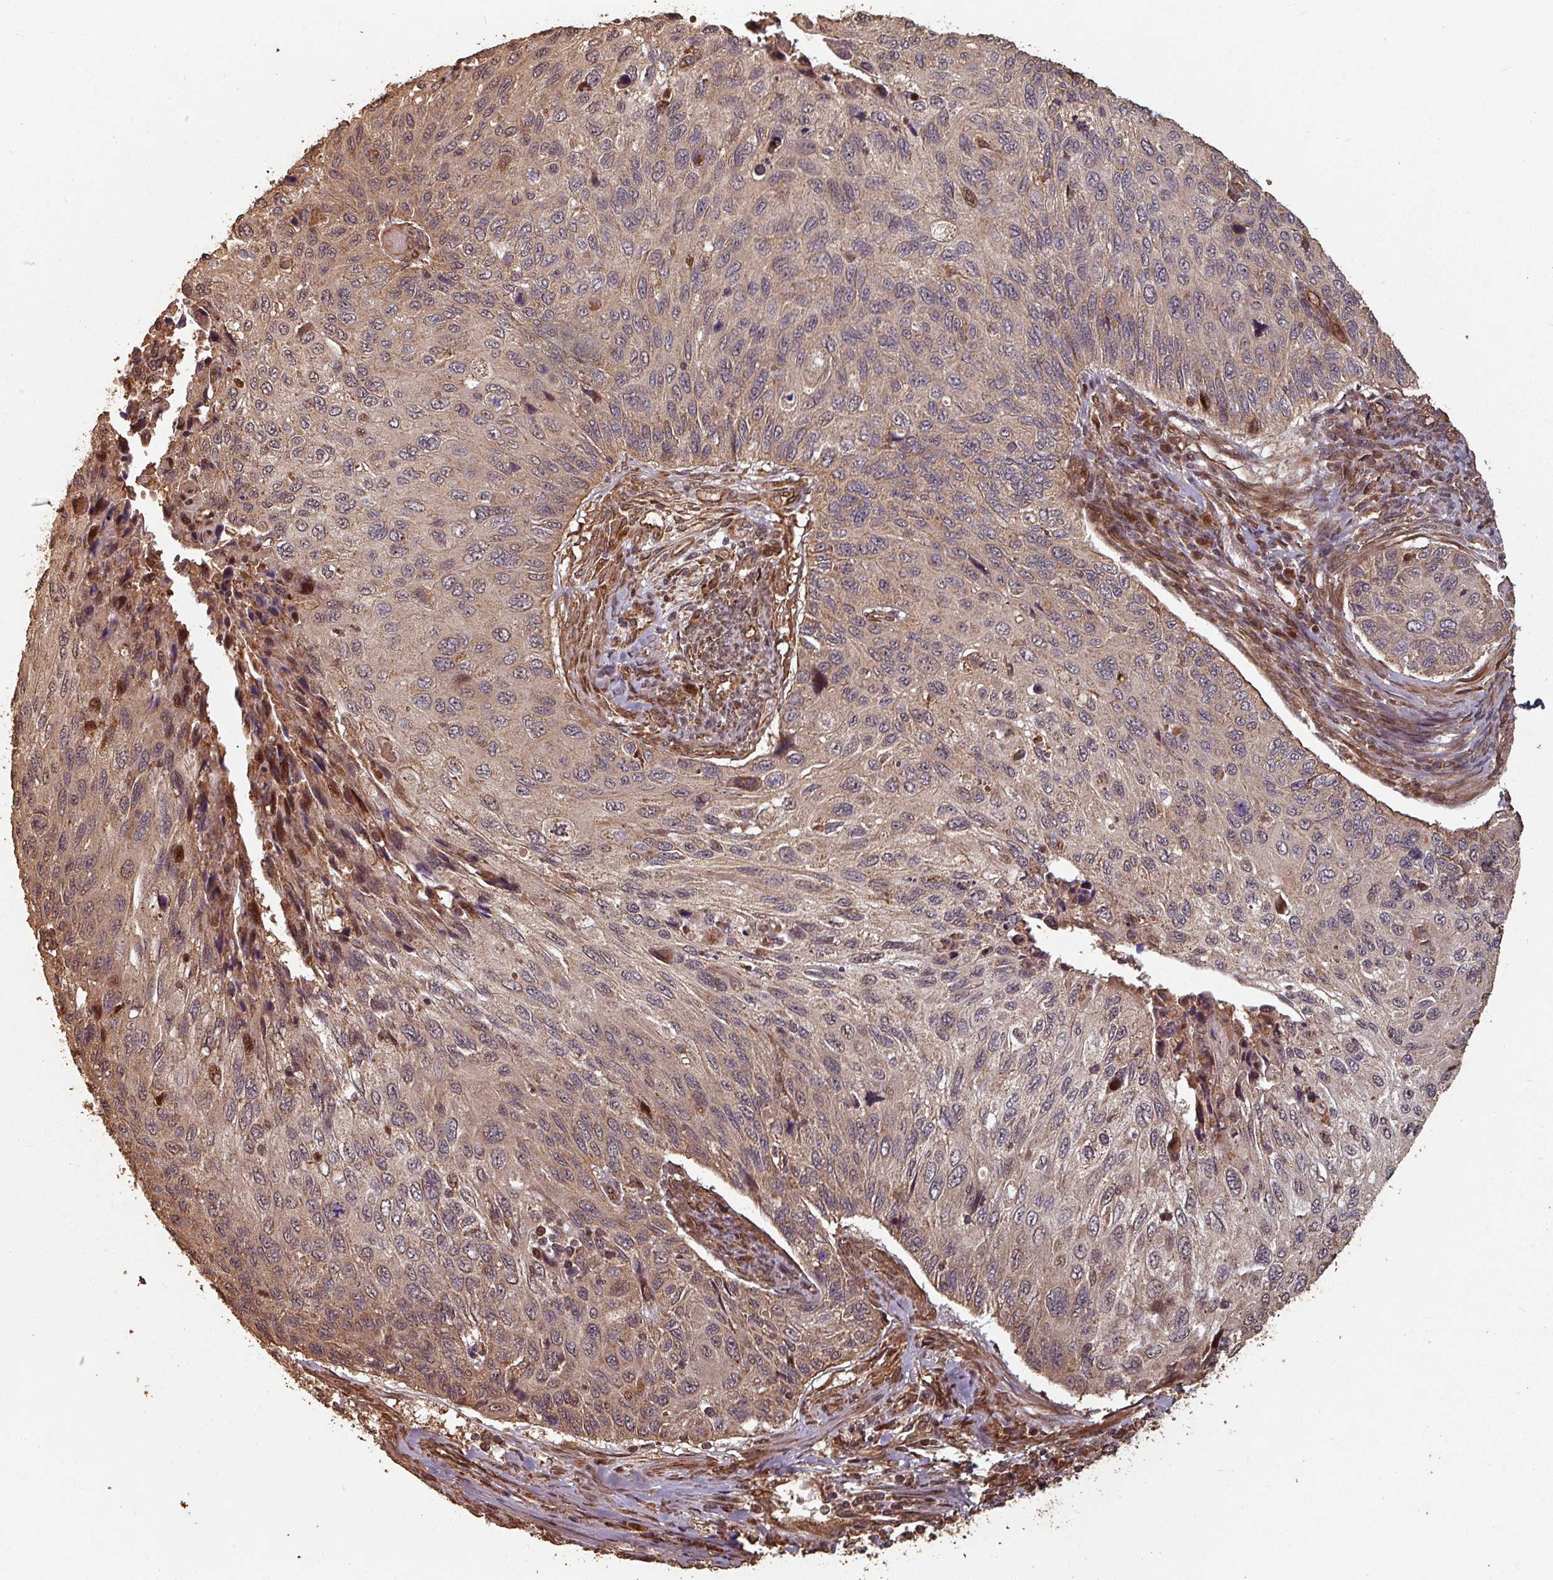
{"staining": {"intensity": "weak", "quantity": ">75%", "location": "cytoplasmic/membranous"}, "tissue": "cervical cancer", "cell_type": "Tumor cells", "image_type": "cancer", "snomed": [{"axis": "morphology", "description": "Squamous cell carcinoma, NOS"}, {"axis": "topography", "description": "Cervix"}], "caption": "Protein expression analysis of human cervical cancer (squamous cell carcinoma) reveals weak cytoplasmic/membranous positivity in about >75% of tumor cells.", "gene": "EID1", "patient": {"sex": "female", "age": 70}}